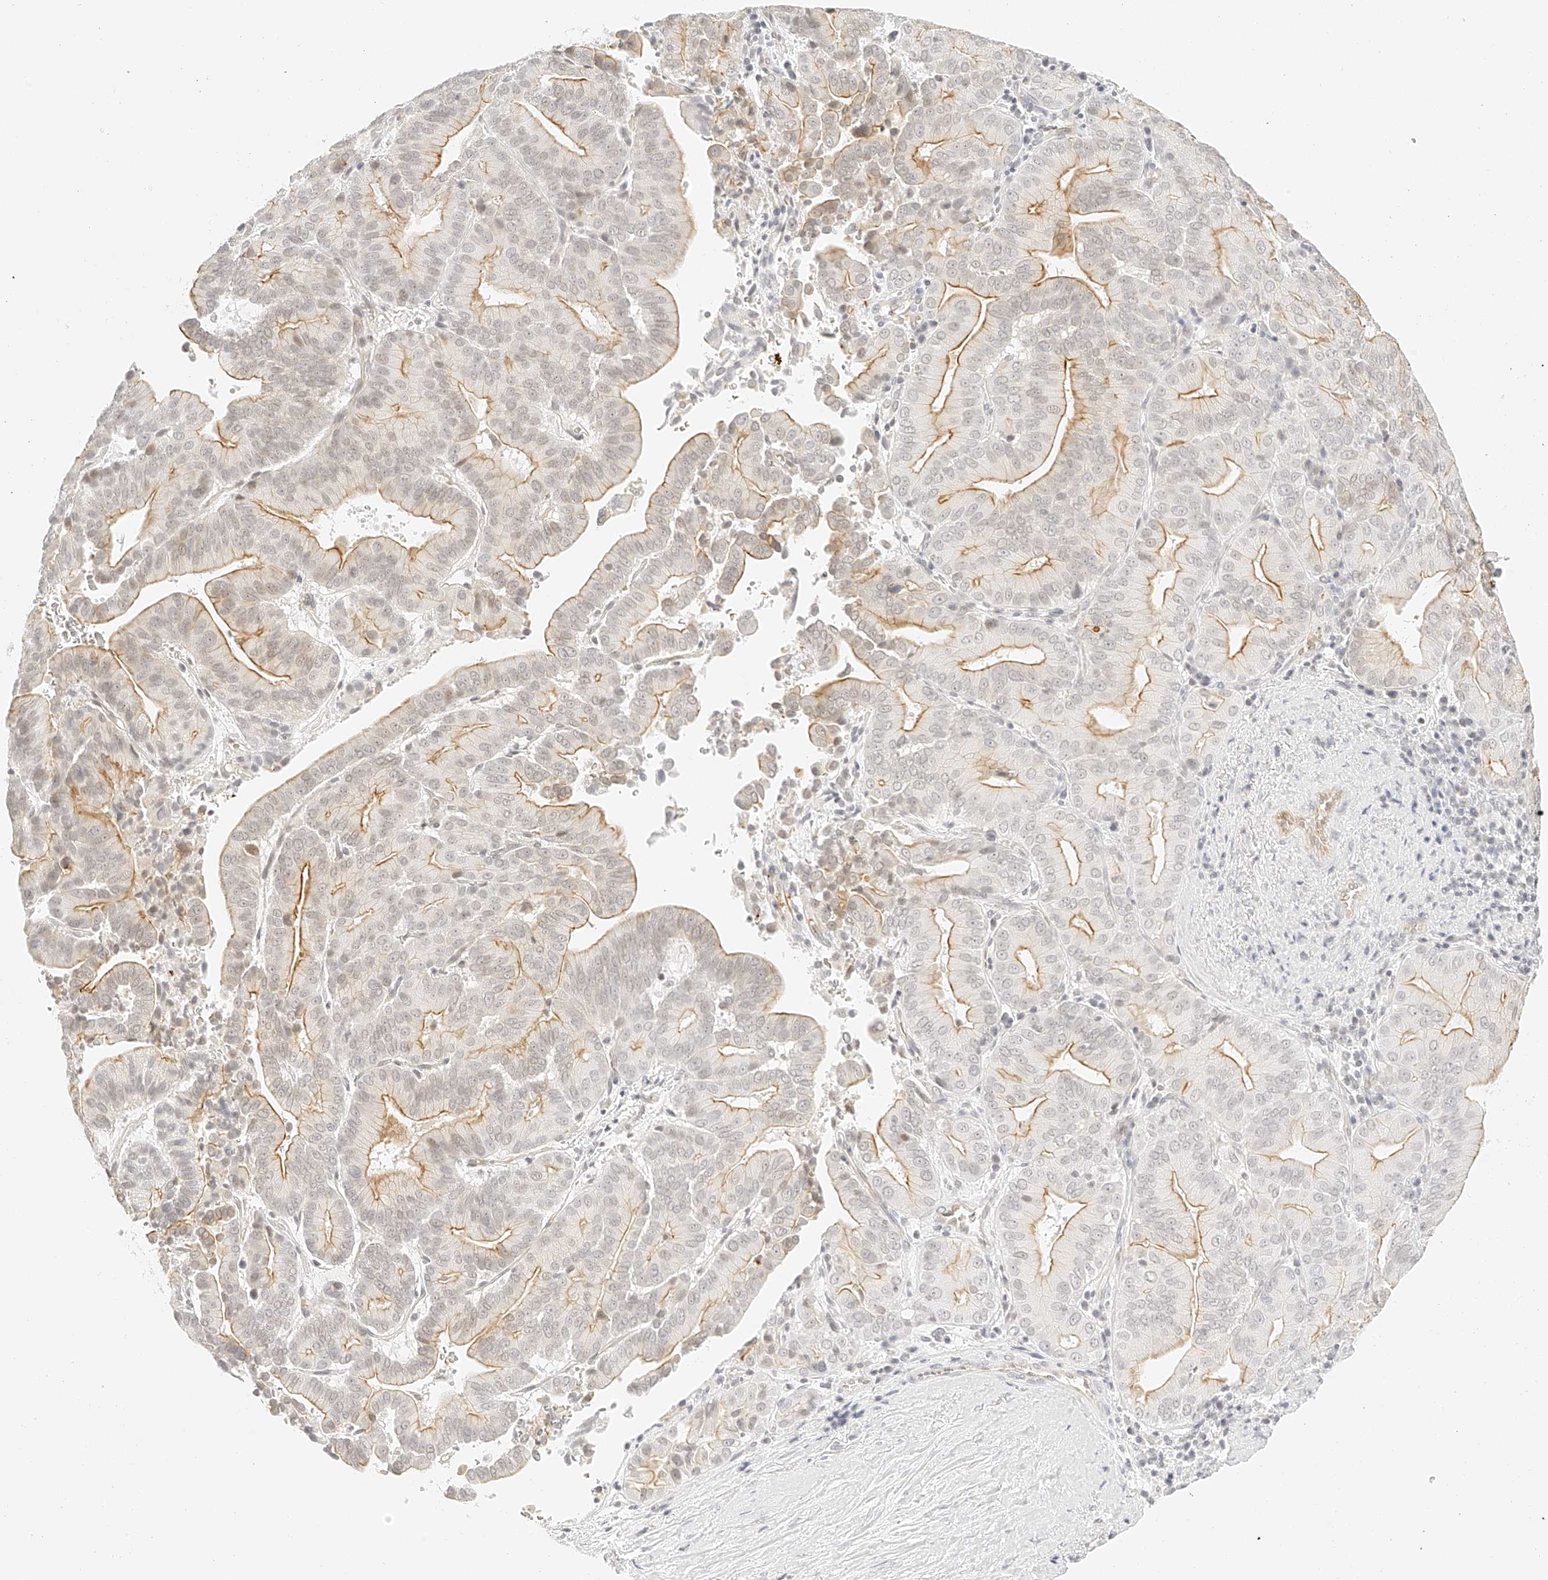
{"staining": {"intensity": "moderate", "quantity": "25%-75%", "location": "cytoplasmic/membranous"}, "tissue": "liver cancer", "cell_type": "Tumor cells", "image_type": "cancer", "snomed": [{"axis": "morphology", "description": "Cholangiocarcinoma"}, {"axis": "topography", "description": "Liver"}], "caption": "Tumor cells reveal medium levels of moderate cytoplasmic/membranous positivity in approximately 25%-75% of cells in human liver cancer. (IHC, brightfield microscopy, high magnification).", "gene": "ZFP69", "patient": {"sex": "female", "age": 75}}